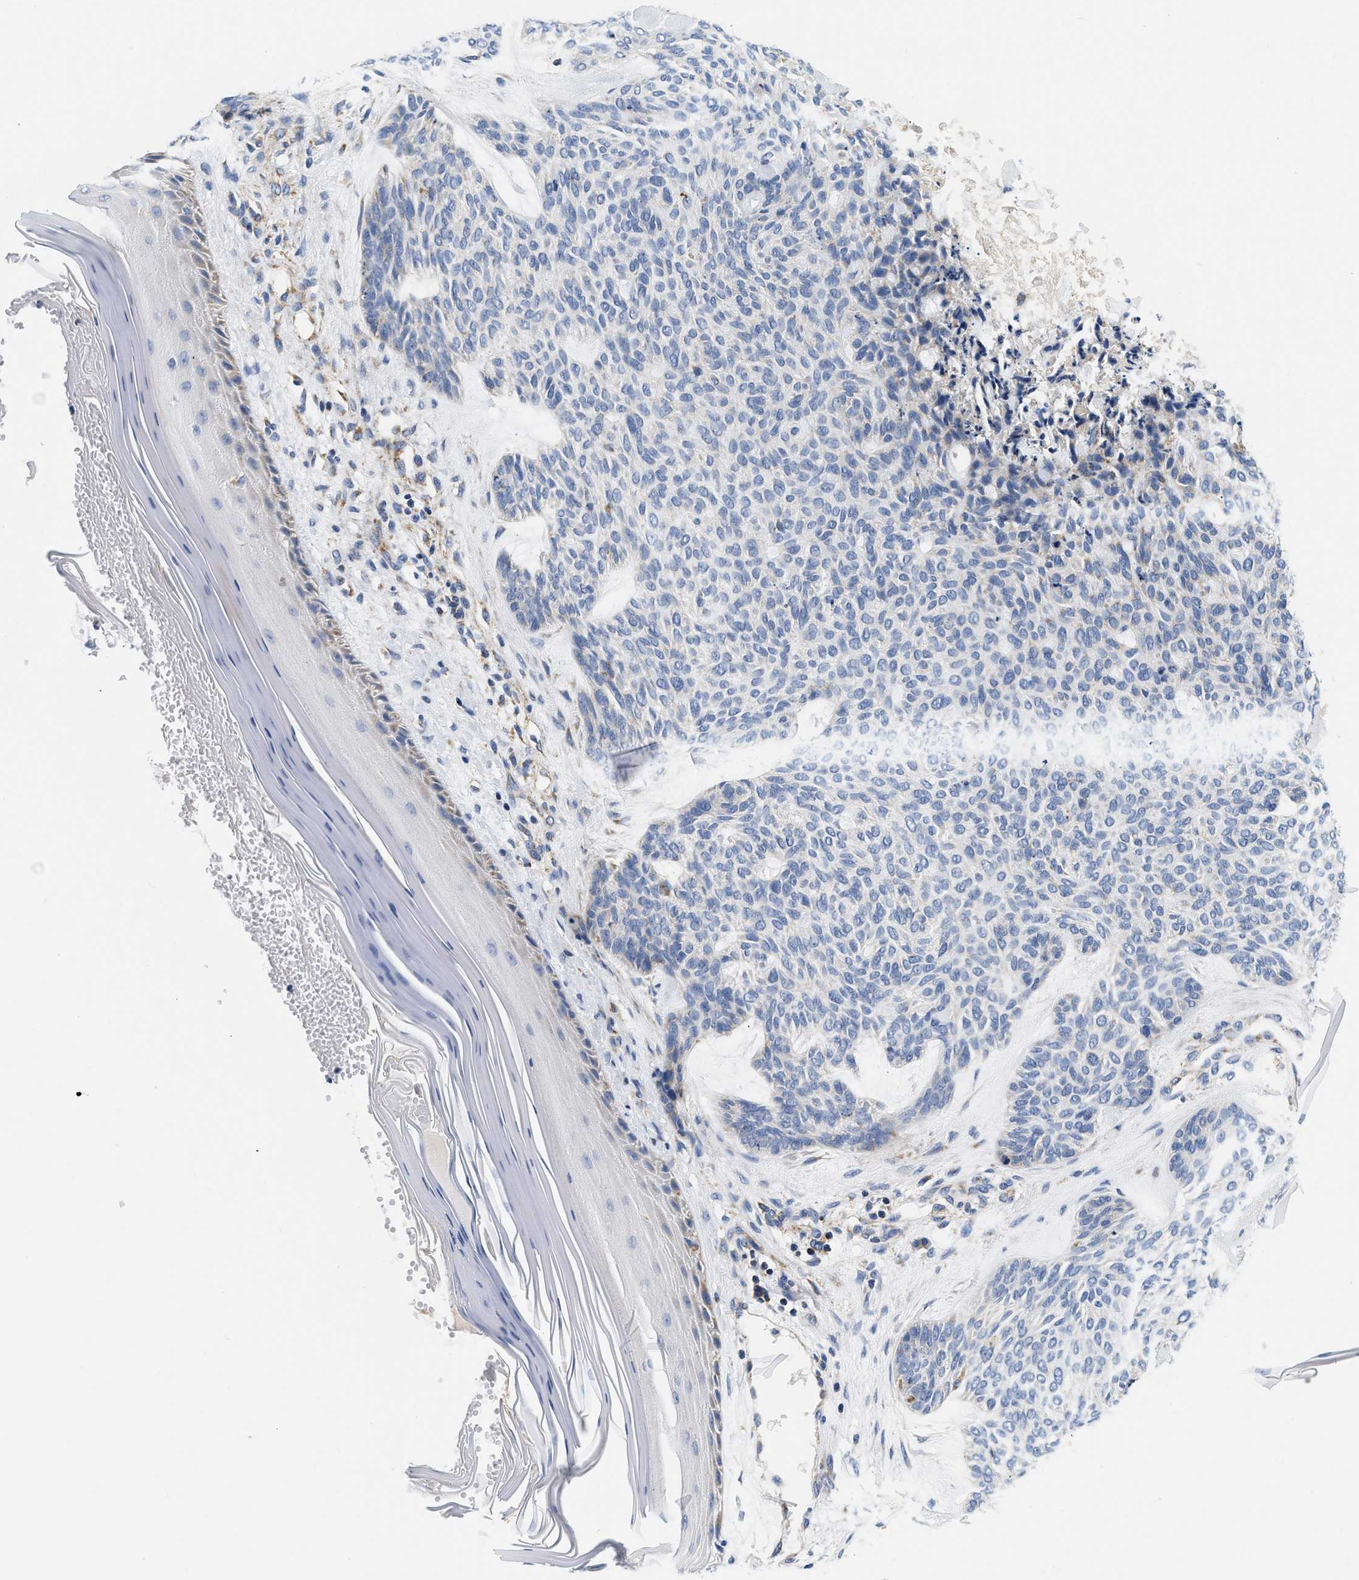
{"staining": {"intensity": "negative", "quantity": "none", "location": "none"}, "tissue": "skin cancer", "cell_type": "Tumor cells", "image_type": "cancer", "snomed": [{"axis": "morphology", "description": "Basal cell carcinoma"}, {"axis": "topography", "description": "Skin"}], "caption": "Immunohistochemistry of skin cancer displays no staining in tumor cells. (DAB immunohistochemistry with hematoxylin counter stain).", "gene": "PDP1", "patient": {"sex": "male", "age": 55}}